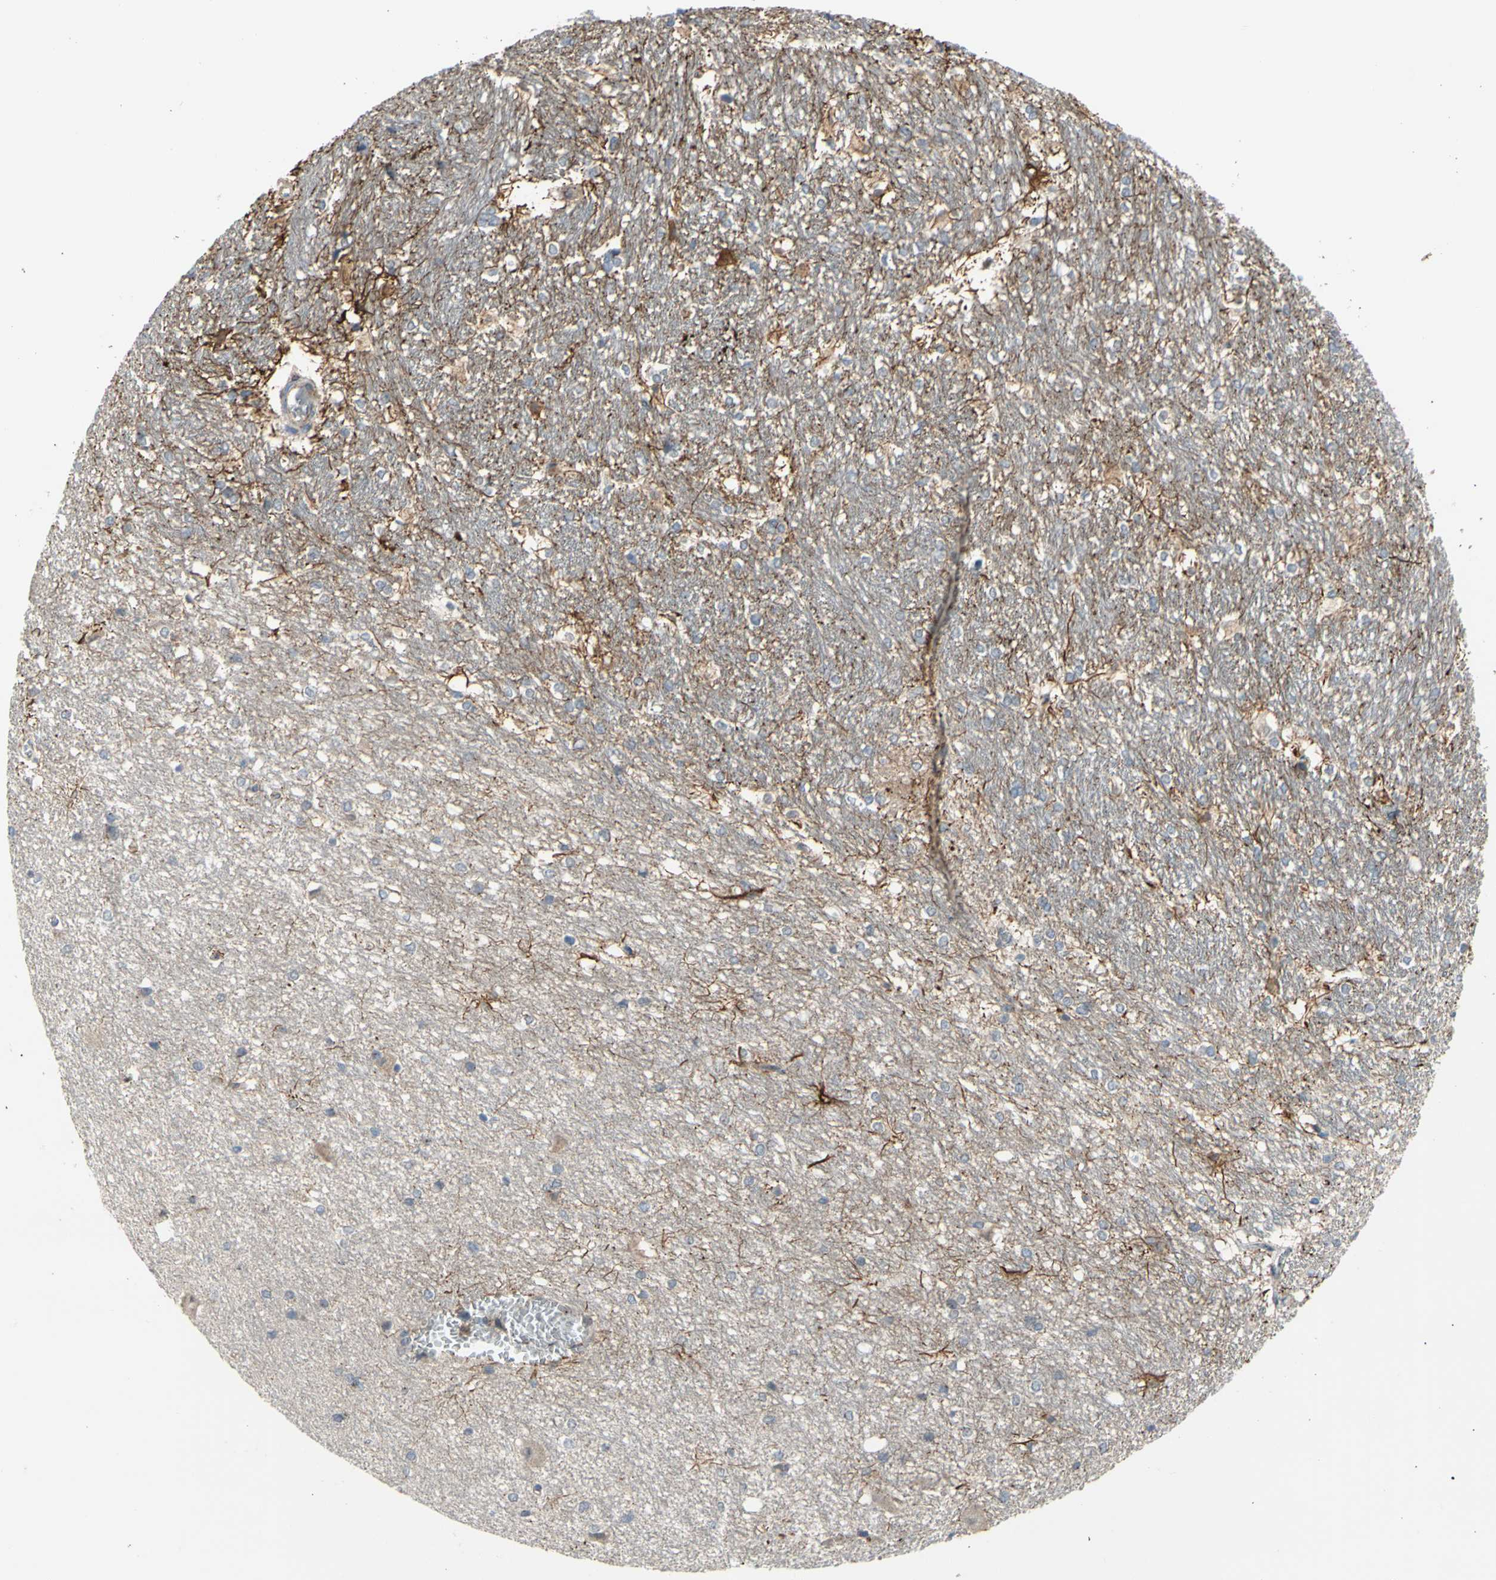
{"staining": {"intensity": "moderate", "quantity": "<25%", "location": "cytoplasmic/membranous"}, "tissue": "hippocampus", "cell_type": "Glial cells", "image_type": "normal", "snomed": [{"axis": "morphology", "description": "Normal tissue, NOS"}, {"axis": "topography", "description": "Hippocampus"}], "caption": "This is an image of immunohistochemistry (IHC) staining of normal hippocampus, which shows moderate staining in the cytoplasmic/membranous of glial cells.", "gene": "GALNT5", "patient": {"sex": "female", "age": 19}}